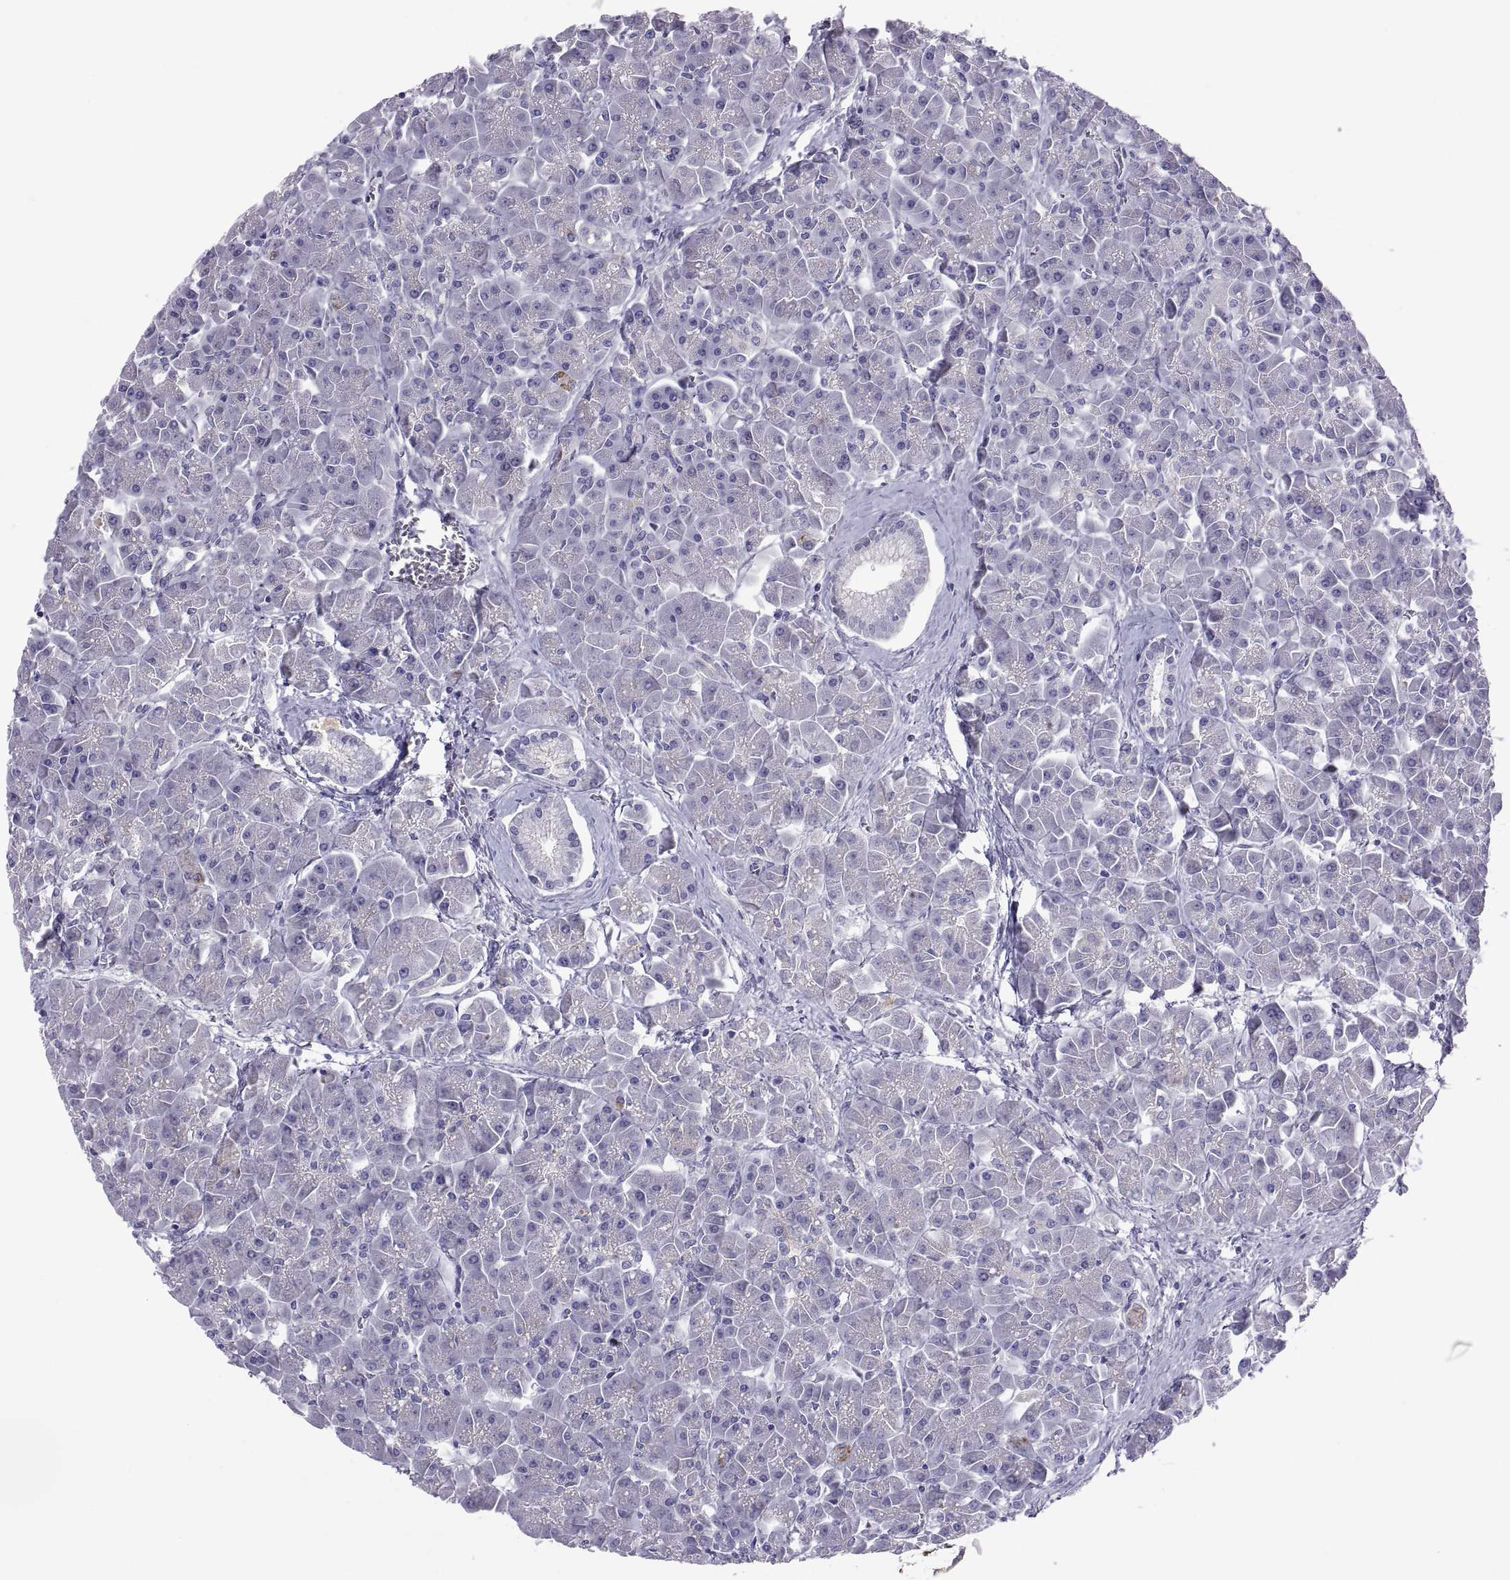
{"staining": {"intensity": "negative", "quantity": "none", "location": "none"}, "tissue": "pancreas", "cell_type": "Exocrine glandular cells", "image_type": "normal", "snomed": [{"axis": "morphology", "description": "Normal tissue, NOS"}, {"axis": "topography", "description": "Pancreas"}], "caption": "A high-resolution micrograph shows immunohistochemistry (IHC) staining of unremarkable pancreas, which exhibits no significant expression in exocrine glandular cells.", "gene": "RNASE12", "patient": {"sex": "male", "age": 70}}